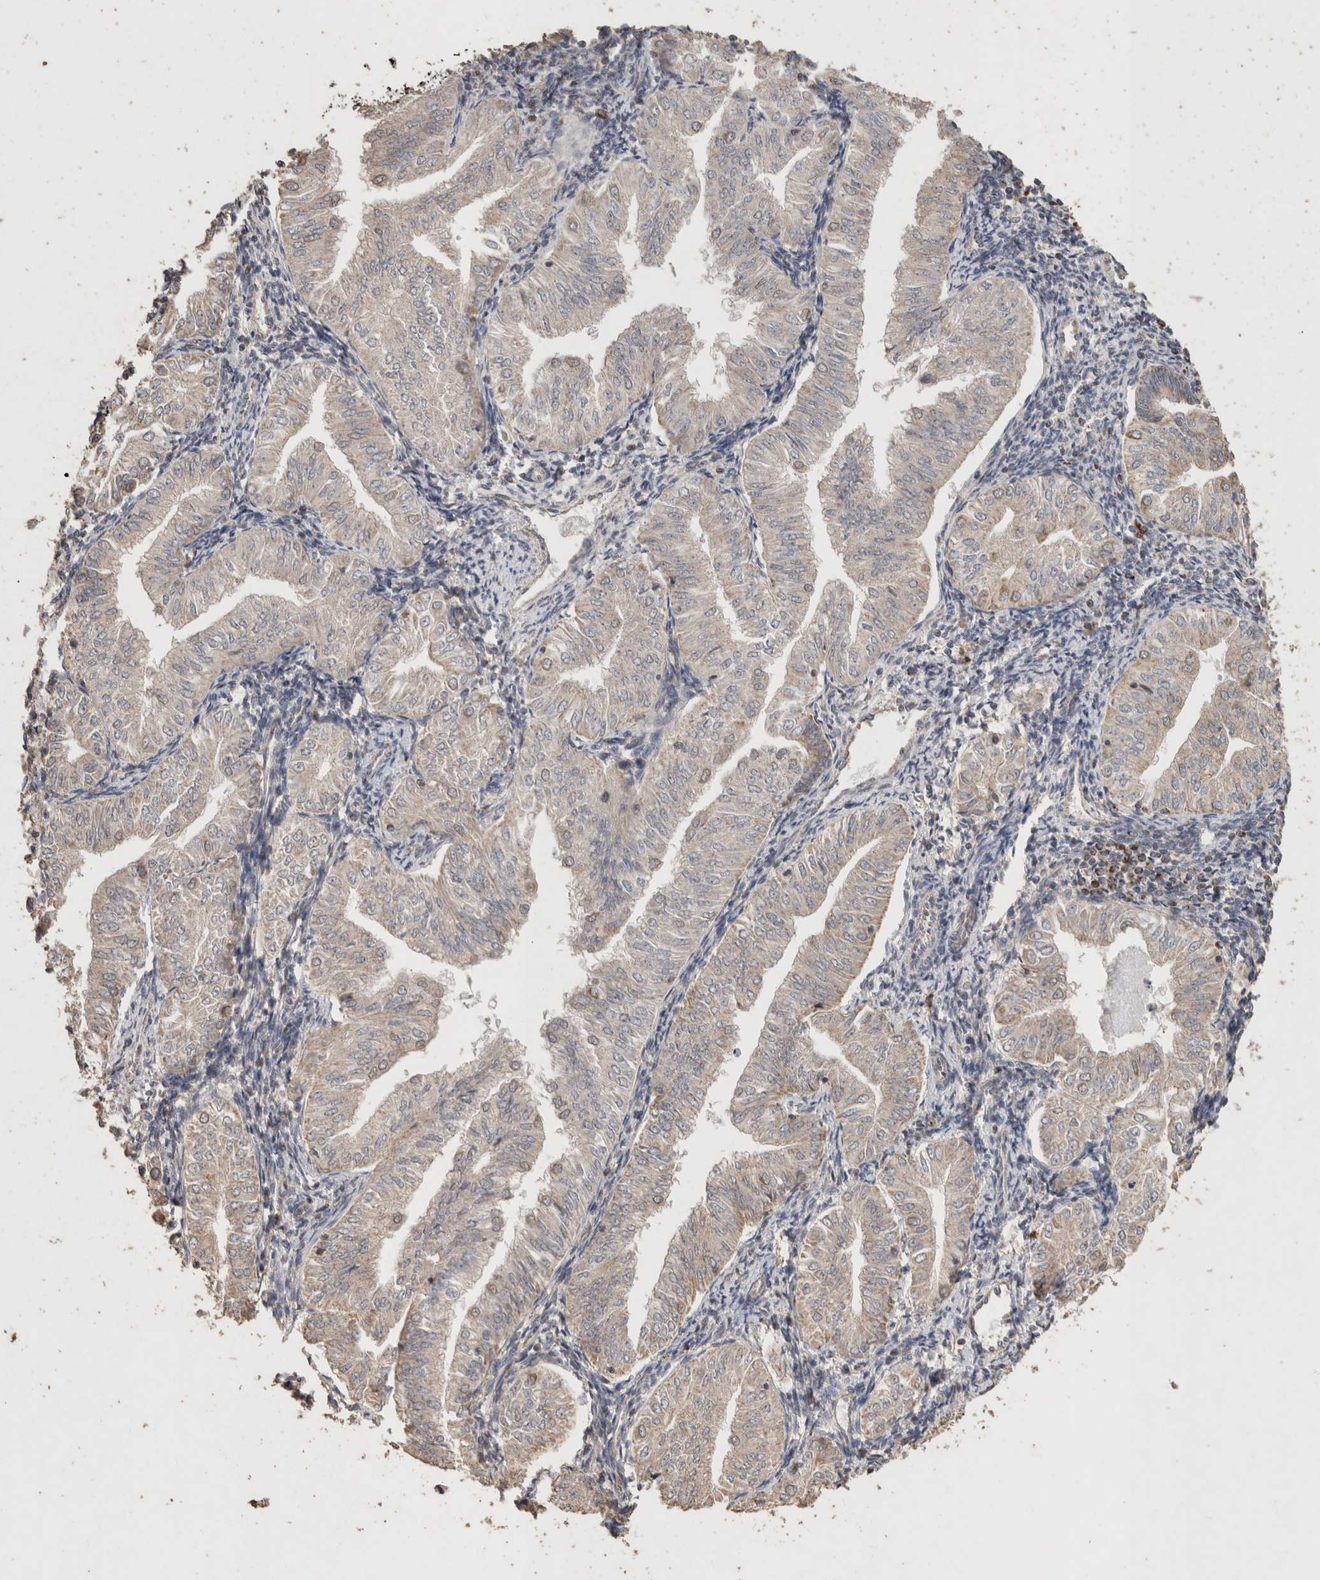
{"staining": {"intensity": "negative", "quantity": "none", "location": "none"}, "tissue": "endometrial cancer", "cell_type": "Tumor cells", "image_type": "cancer", "snomed": [{"axis": "morphology", "description": "Normal tissue, NOS"}, {"axis": "morphology", "description": "Adenocarcinoma, NOS"}, {"axis": "topography", "description": "Endometrium"}], "caption": "A micrograph of human endometrial adenocarcinoma is negative for staining in tumor cells.", "gene": "ACADM", "patient": {"sex": "female", "age": 53}}